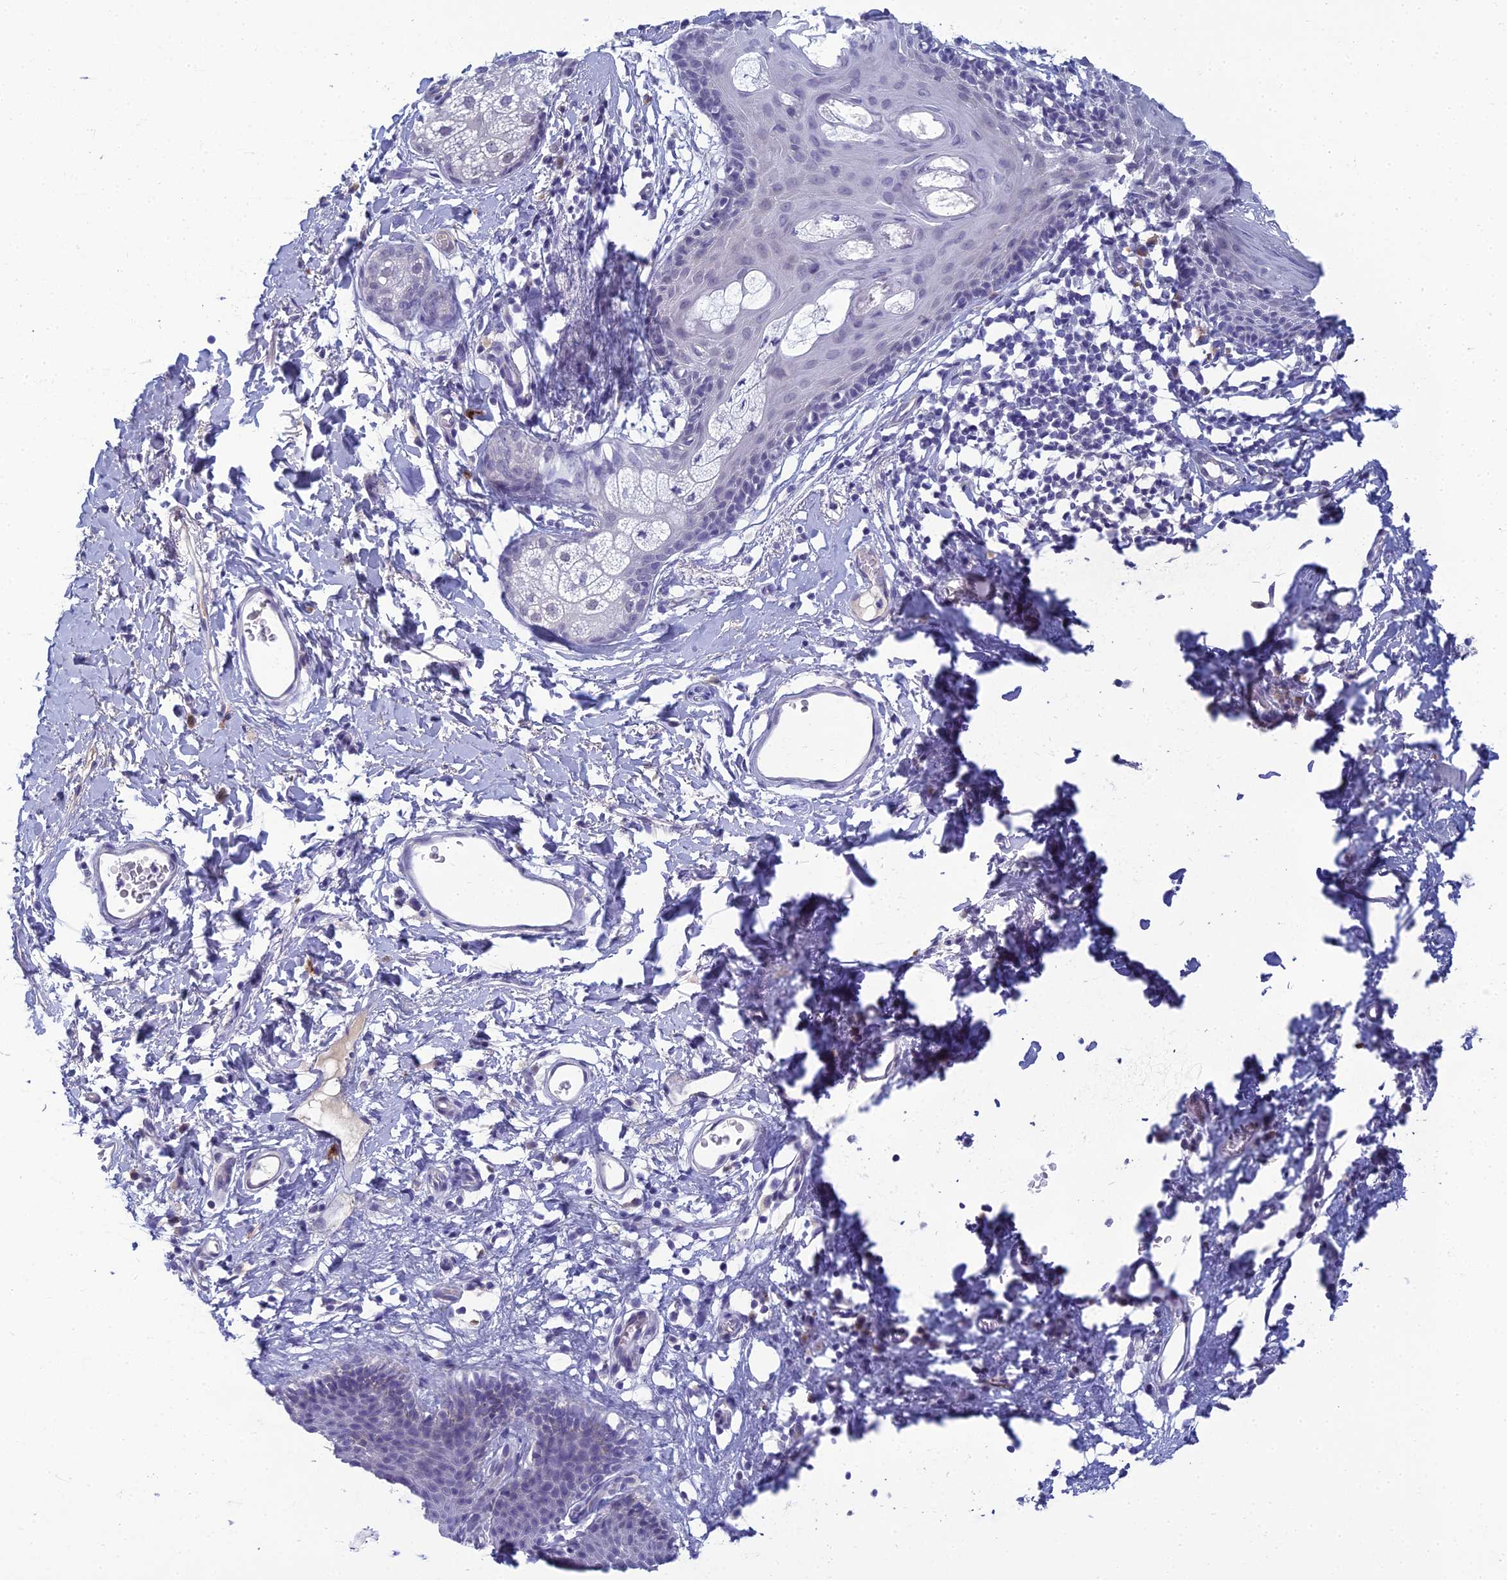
{"staining": {"intensity": "negative", "quantity": "none", "location": "none"}, "tissue": "skin", "cell_type": "Epidermal cells", "image_type": "normal", "snomed": [{"axis": "morphology", "description": "Normal tissue, NOS"}, {"axis": "topography", "description": "Vulva"}], "caption": "This is an IHC histopathology image of benign human skin. There is no staining in epidermal cells.", "gene": "MUC13", "patient": {"sex": "female", "age": 66}}